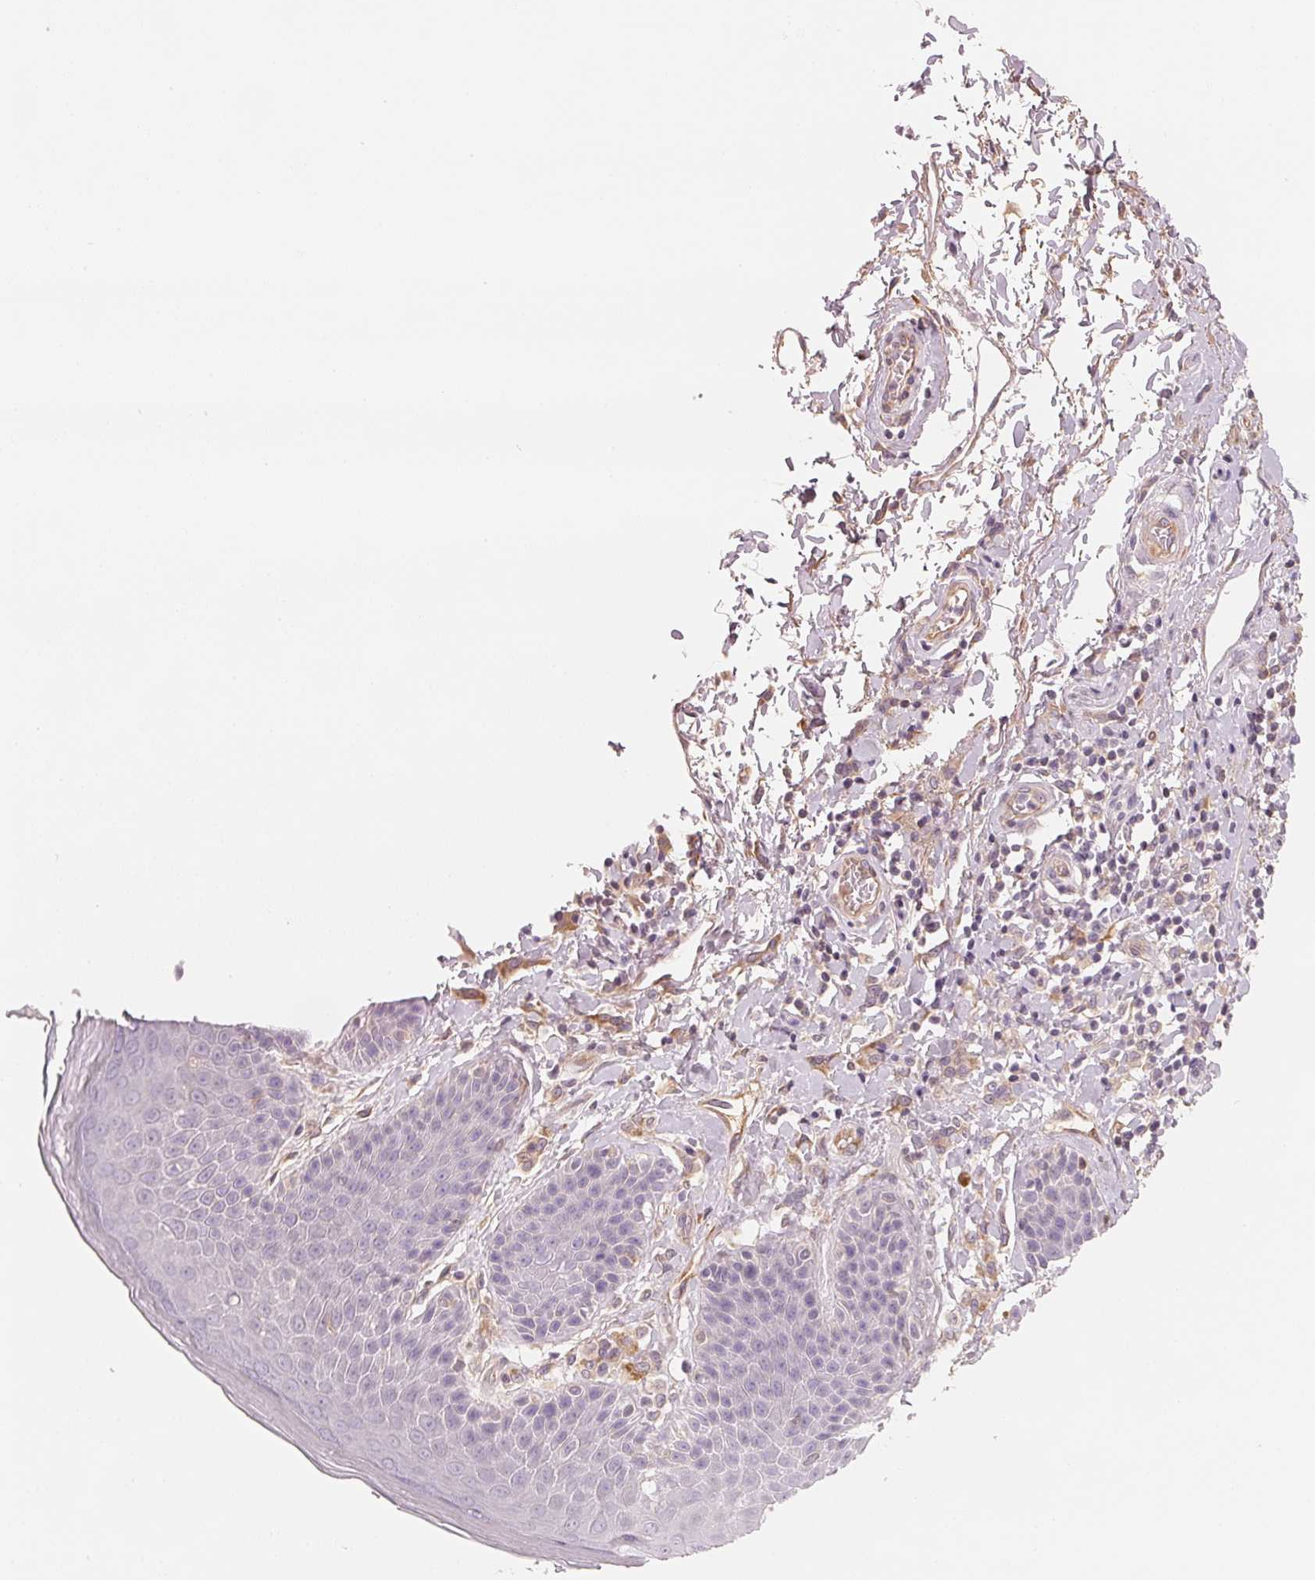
{"staining": {"intensity": "negative", "quantity": "none", "location": "none"}, "tissue": "skin", "cell_type": "Epidermal cells", "image_type": "normal", "snomed": [{"axis": "morphology", "description": "Normal tissue, NOS"}, {"axis": "topography", "description": "Anal"}, {"axis": "topography", "description": "Peripheral nerve tissue"}], "caption": "Immunohistochemistry of unremarkable skin exhibits no staining in epidermal cells.", "gene": "CFHR2", "patient": {"sex": "male", "age": 51}}